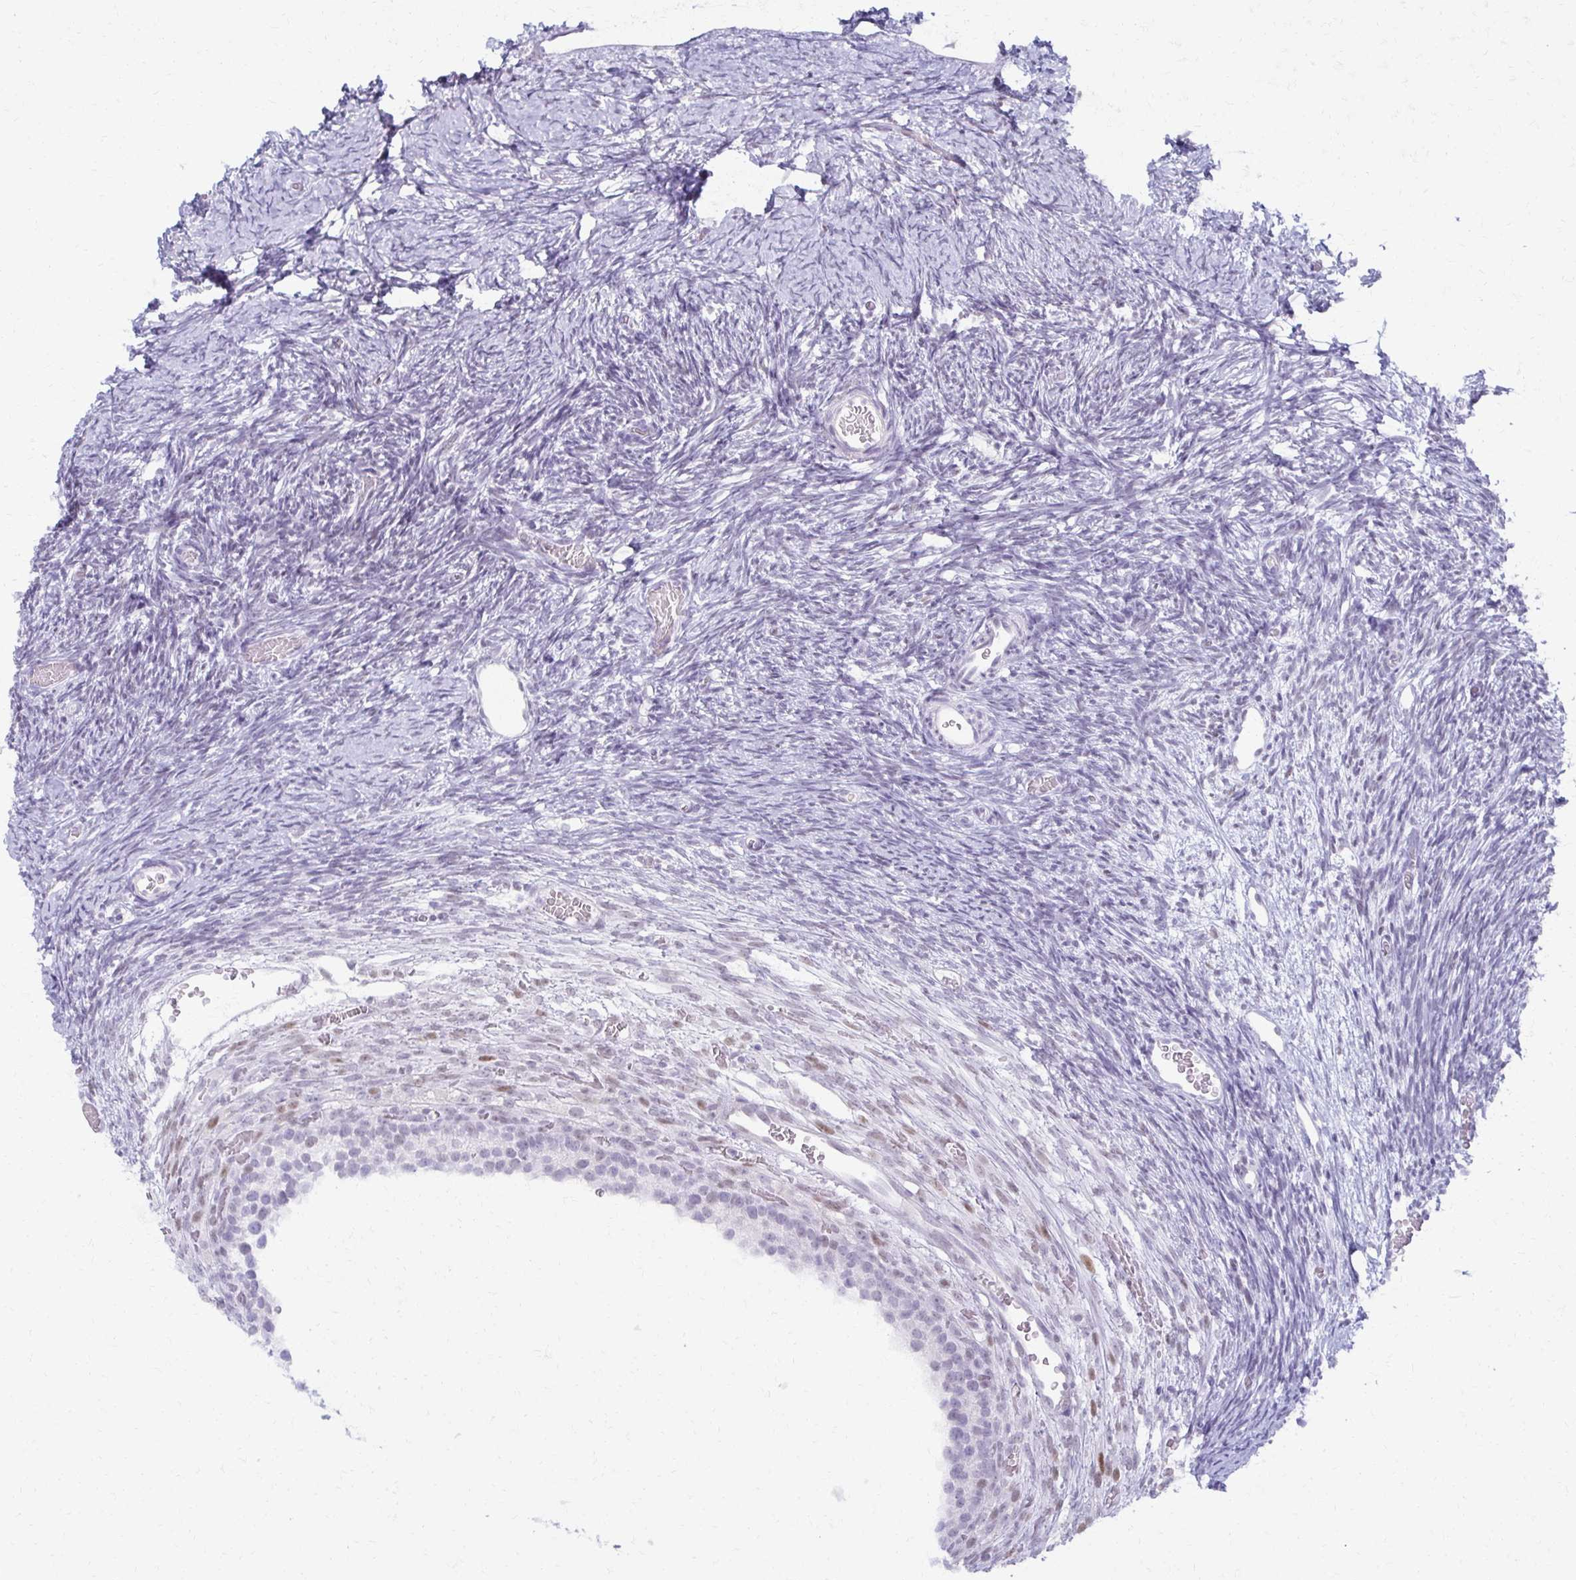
{"staining": {"intensity": "moderate", "quantity": "<25%", "location": "nuclear"}, "tissue": "ovary", "cell_type": "Follicle cells", "image_type": "normal", "snomed": [{"axis": "morphology", "description": "Normal tissue, NOS"}, {"axis": "topography", "description": "Ovary"}], "caption": "Brown immunohistochemical staining in normal human ovary reveals moderate nuclear staining in about <25% of follicle cells. (Brightfield microscopy of DAB IHC at high magnification).", "gene": "MORC4", "patient": {"sex": "female", "age": 39}}